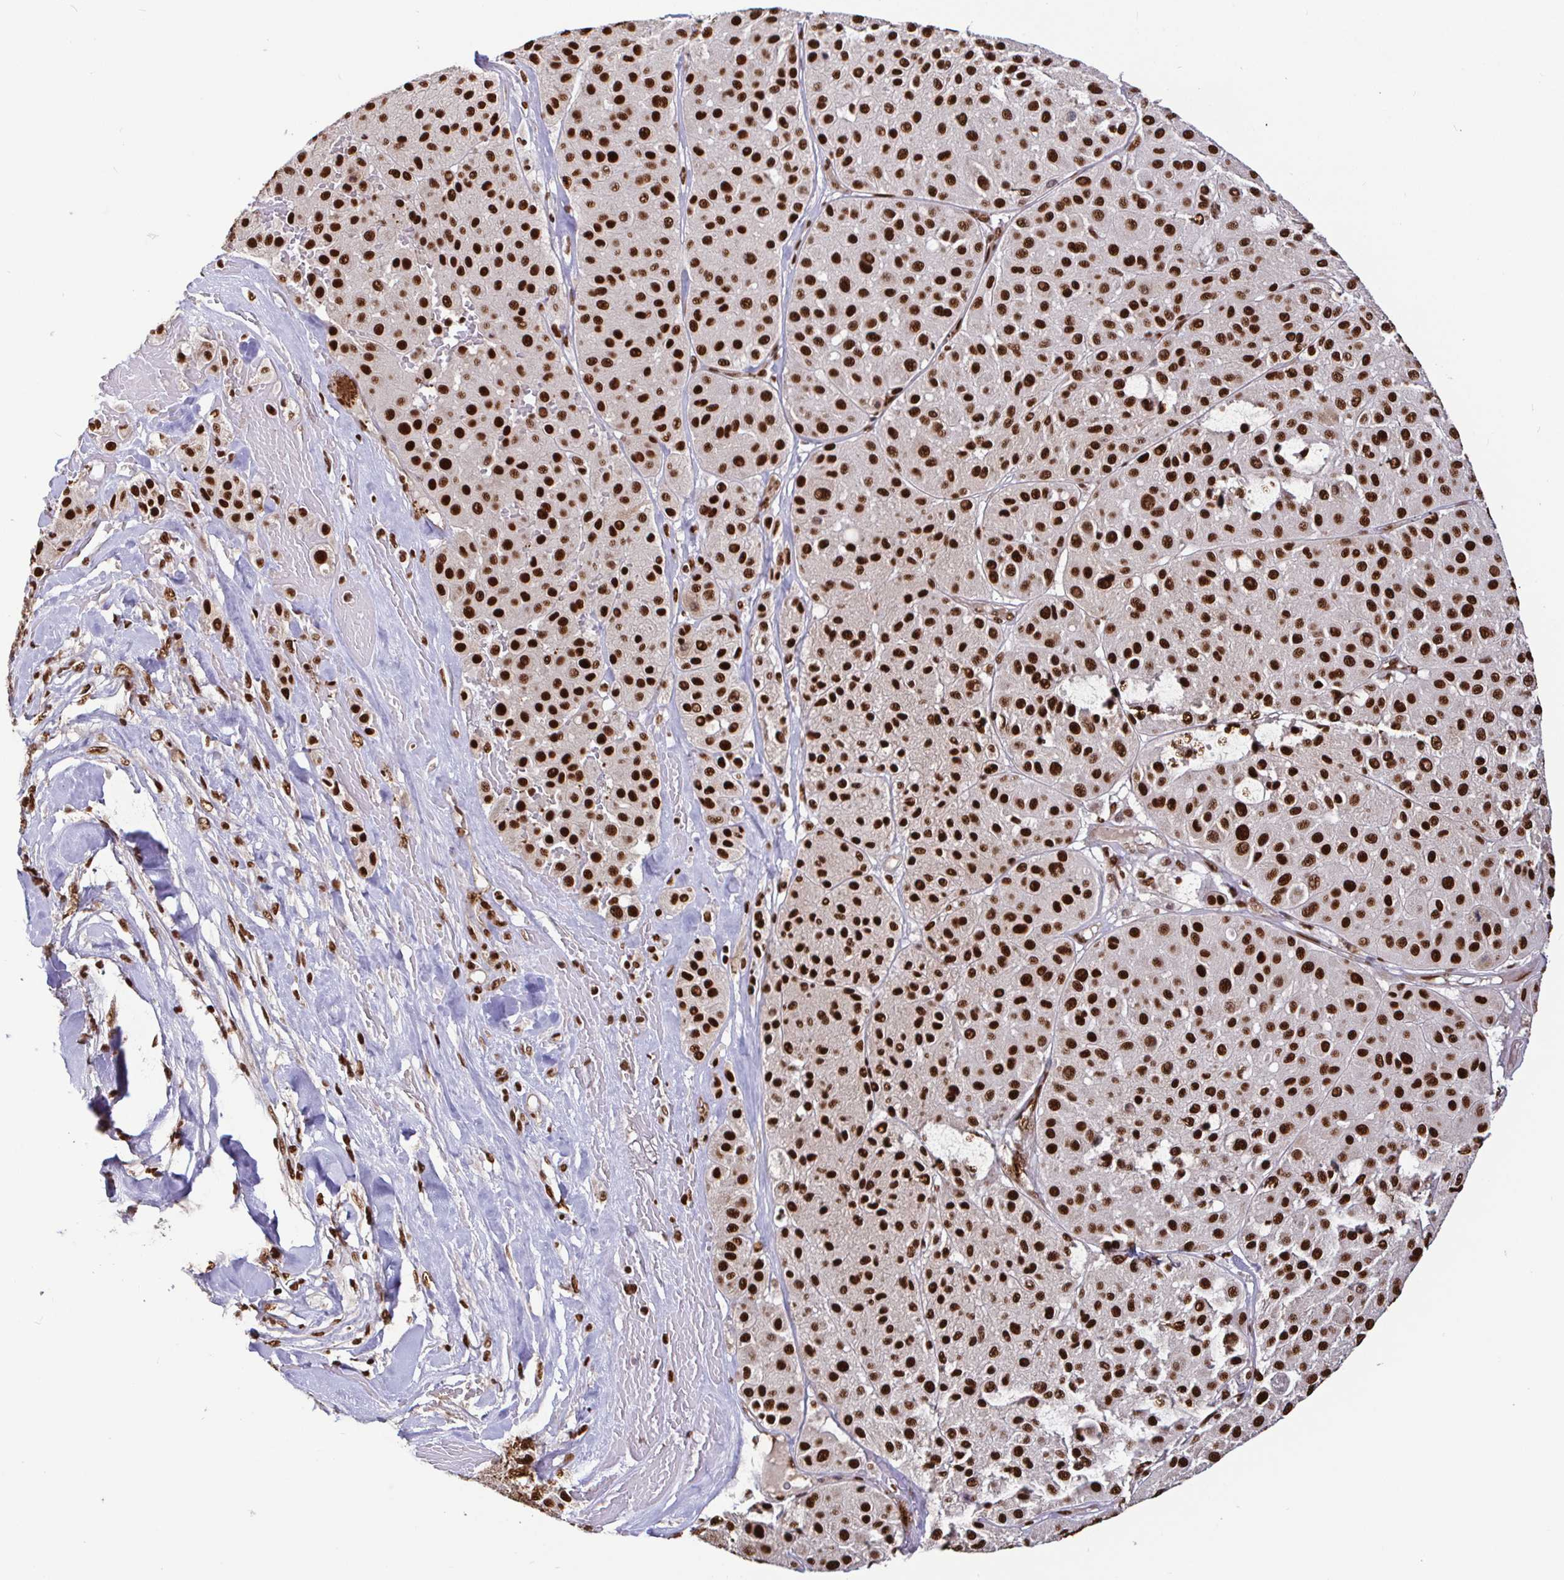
{"staining": {"intensity": "strong", "quantity": ">75%", "location": "nuclear"}, "tissue": "melanoma", "cell_type": "Tumor cells", "image_type": "cancer", "snomed": [{"axis": "morphology", "description": "Malignant melanoma, Metastatic site"}, {"axis": "topography", "description": "Smooth muscle"}], "caption": "A micrograph of malignant melanoma (metastatic site) stained for a protein demonstrates strong nuclear brown staining in tumor cells.", "gene": "SP3", "patient": {"sex": "male", "age": 41}}